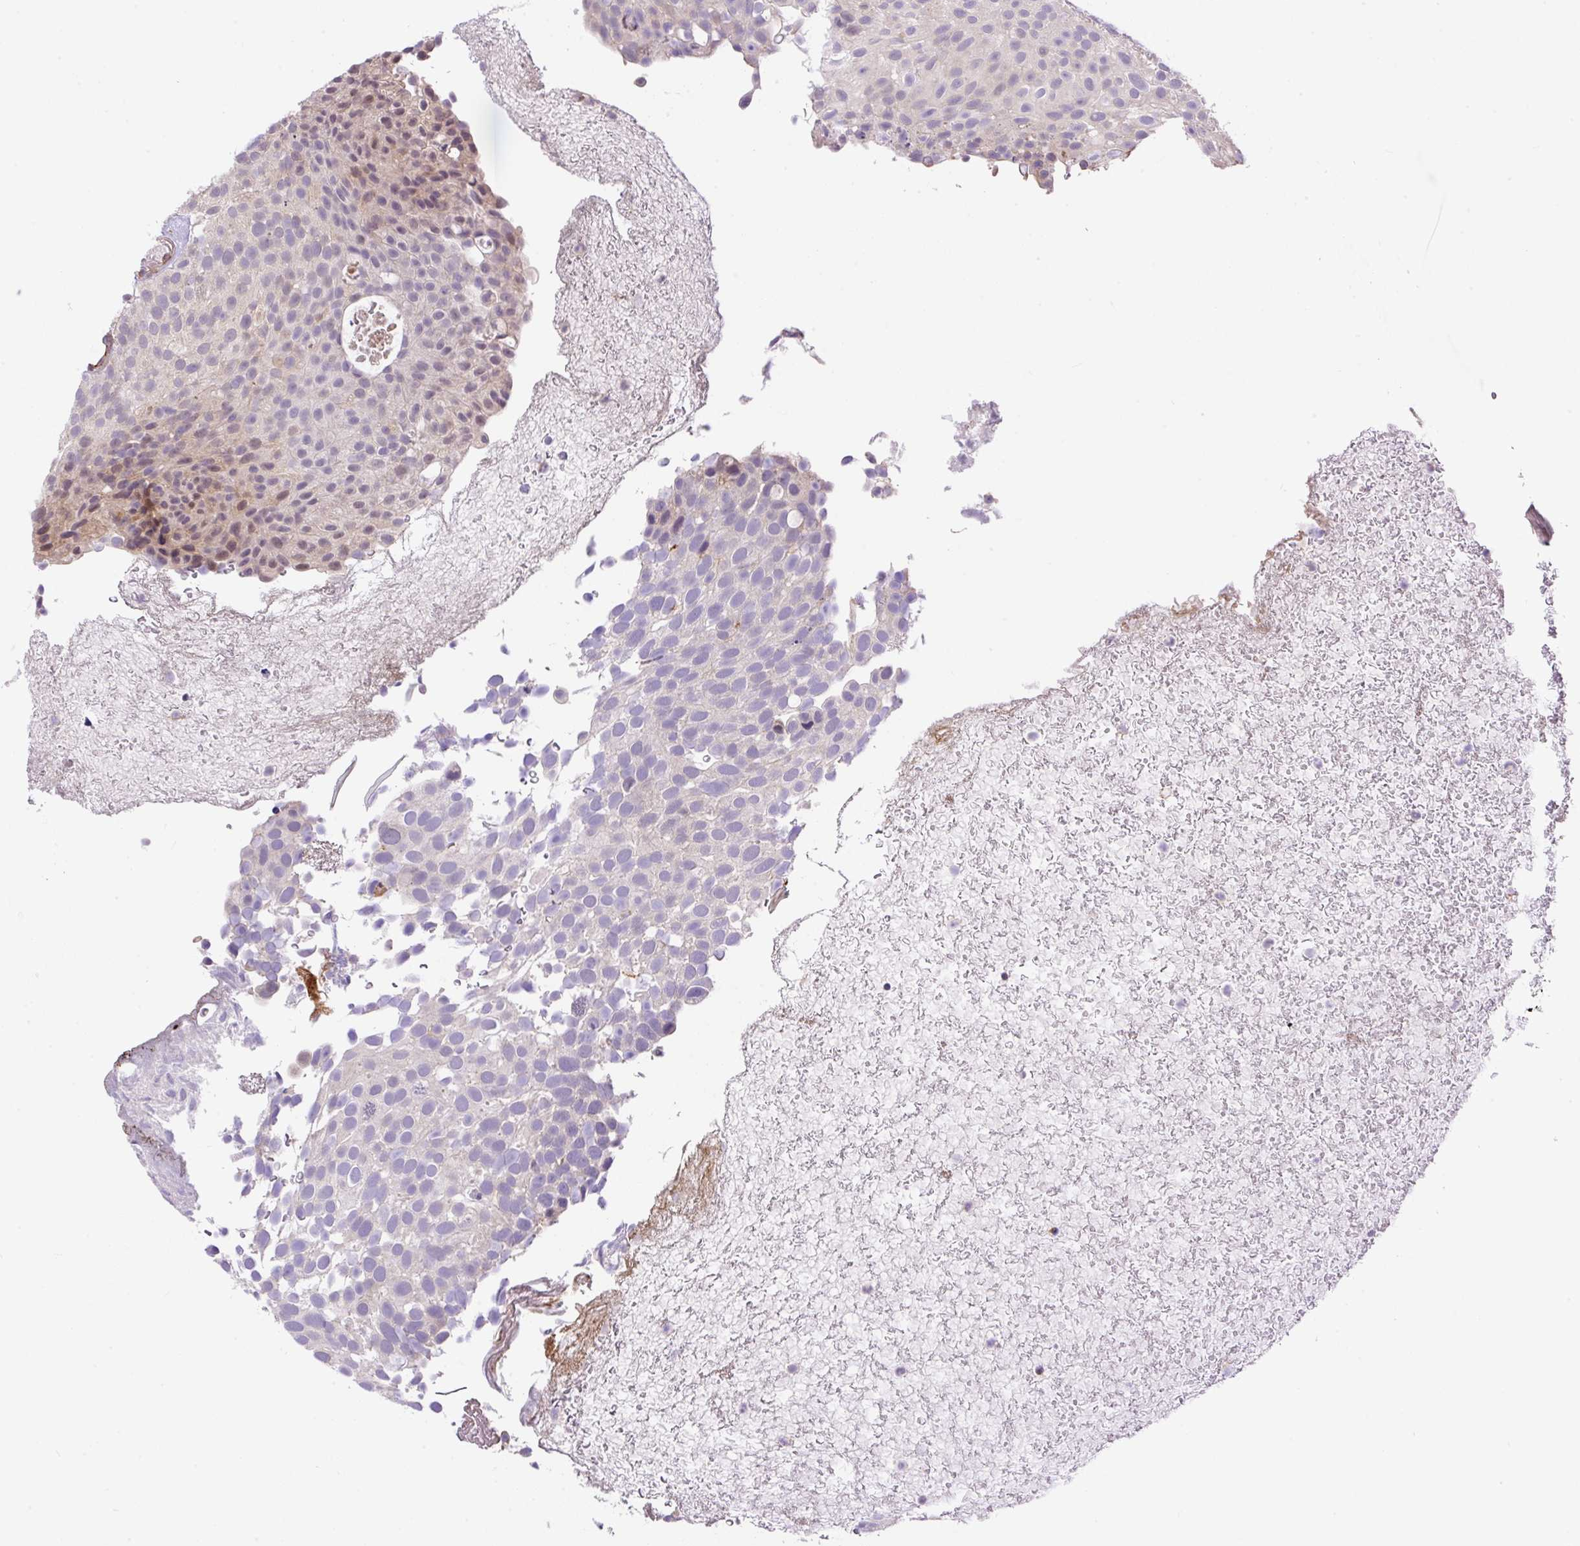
{"staining": {"intensity": "weak", "quantity": "<25%", "location": "cytoplasmic/membranous,nuclear"}, "tissue": "urothelial cancer", "cell_type": "Tumor cells", "image_type": "cancer", "snomed": [{"axis": "morphology", "description": "Urothelial carcinoma, Low grade"}, {"axis": "topography", "description": "Urinary bladder"}], "caption": "Immunohistochemistry of human urothelial cancer displays no staining in tumor cells. The staining is performed using DAB brown chromogen with nuclei counter-stained in using hematoxylin.", "gene": "PPME1", "patient": {"sex": "male", "age": 78}}